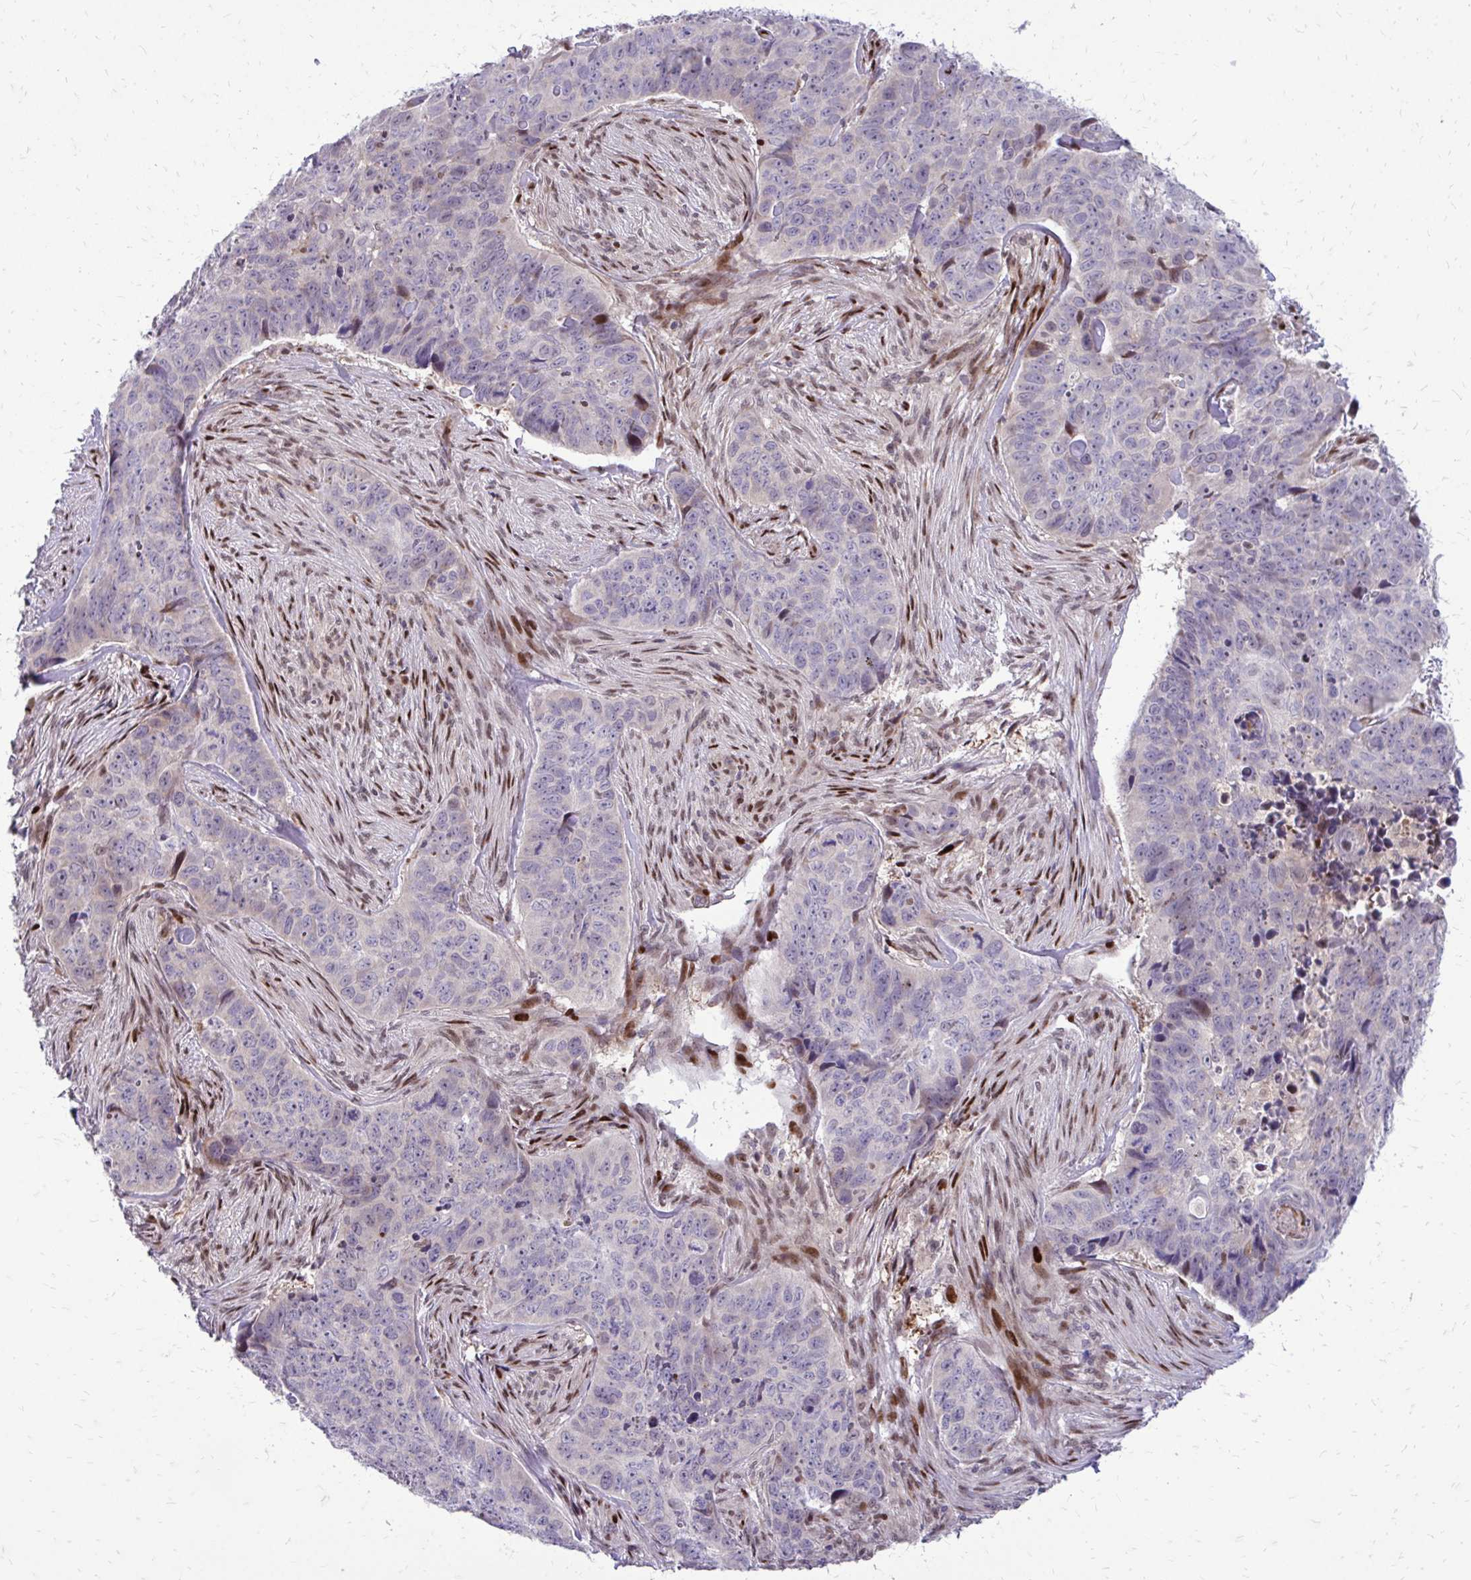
{"staining": {"intensity": "negative", "quantity": "none", "location": "none"}, "tissue": "skin cancer", "cell_type": "Tumor cells", "image_type": "cancer", "snomed": [{"axis": "morphology", "description": "Basal cell carcinoma"}, {"axis": "topography", "description": "Skin"}], "caption": "IHC photomicrograph of human basal cell carcinoma (skin) stained for a protein (brown), which demonstrates no positivity in tumor cells.", "gene": "PPDPFL", "patient": {"sex": "female", "age": 82}}